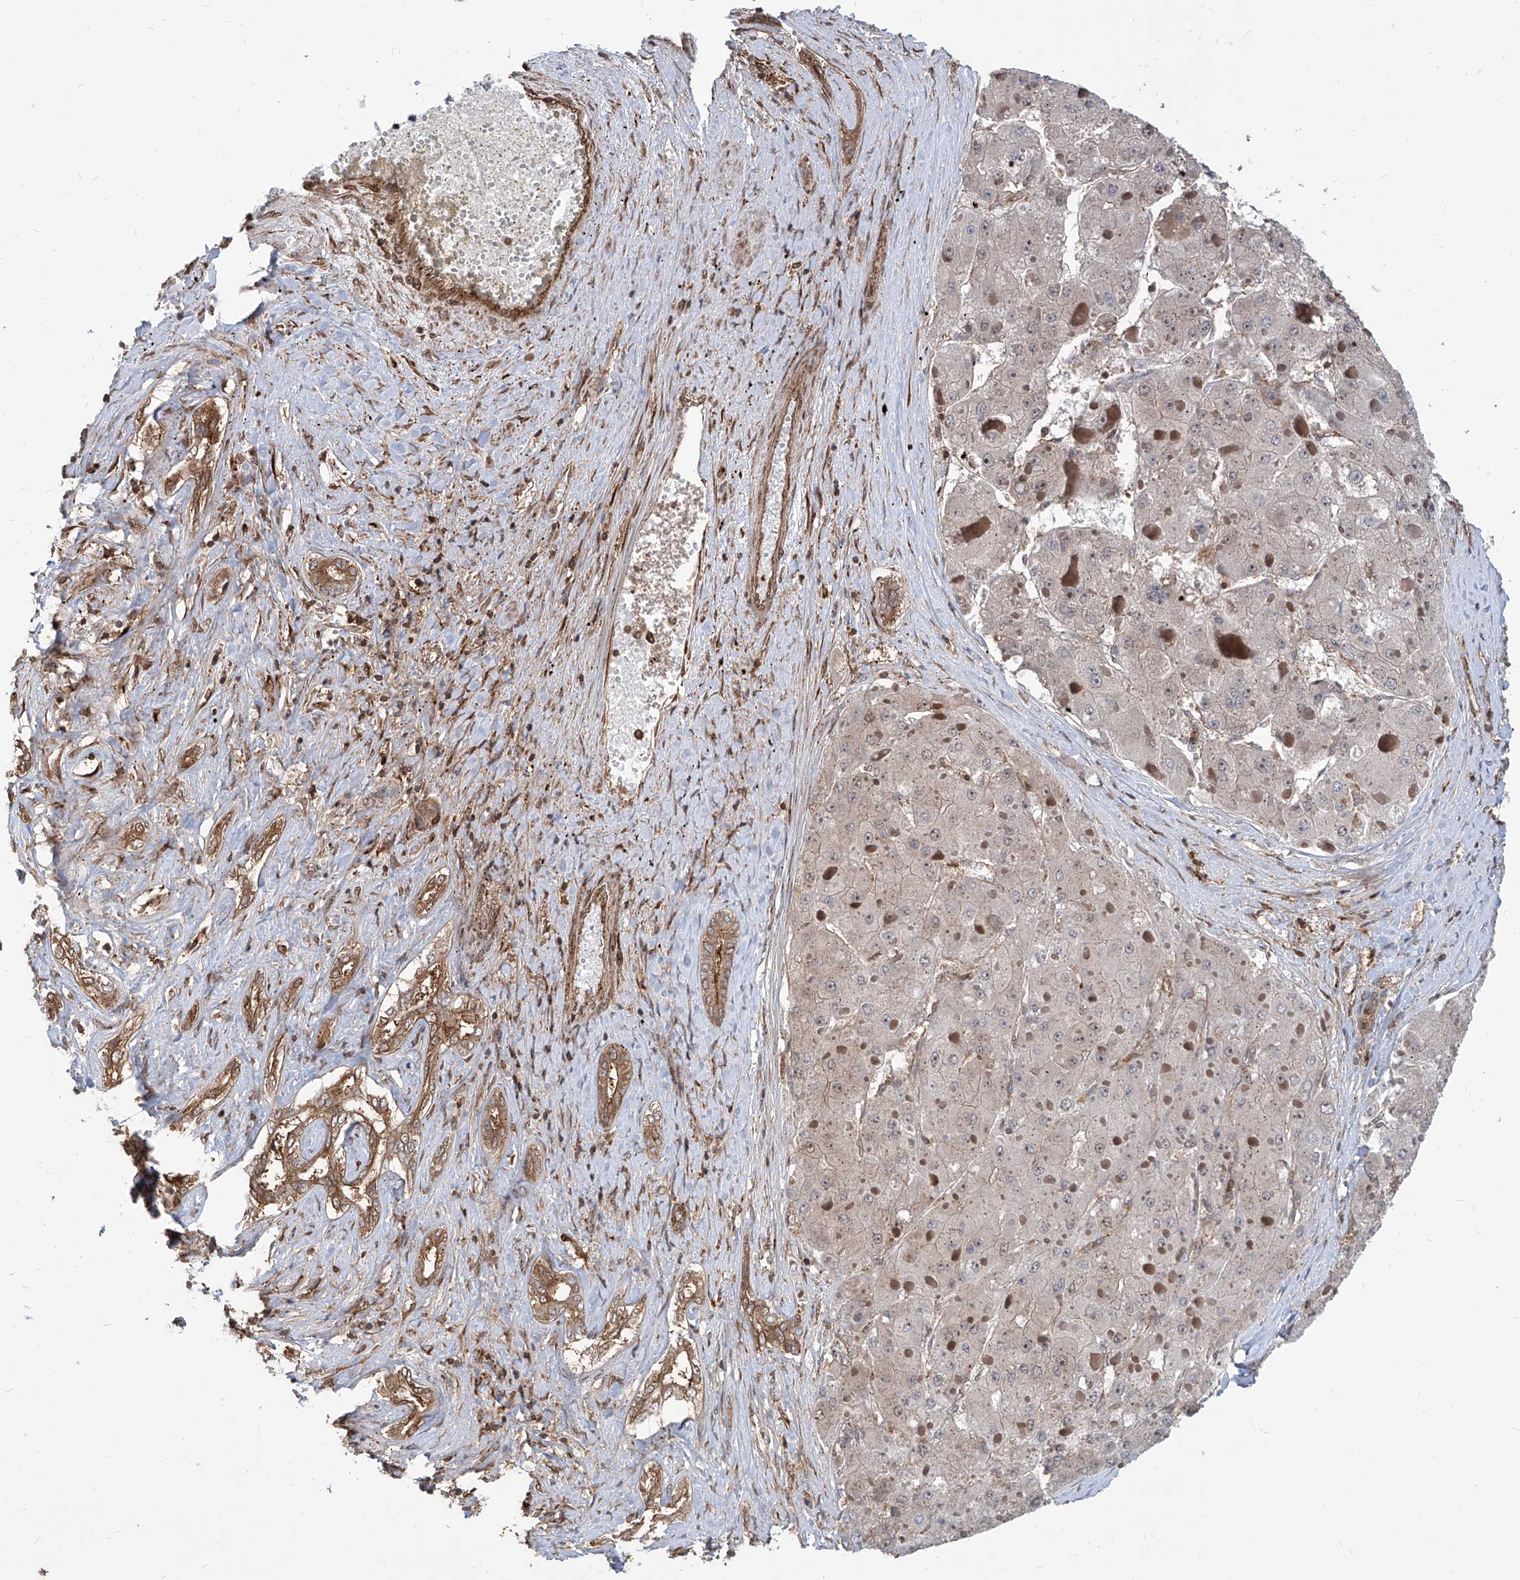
{"staining": {"intensity": "negative", "quantity": "none", "location": "none"}, "tissue": "liver cancer", "cell_type": "Tumor cells", "image_type": "cancer", "snomed": [{"axis": "morphology", "description": "Carcinoma, Hepatocellular, NOS"}, {"axis": "topography", "description": "Liver"}], "caption": "Liver cancer was stained to show a protein in brown. There is no significant expression in tumor cells.", "gene": "MAGED2", "patient": {"sex": "female", "age": 73}}